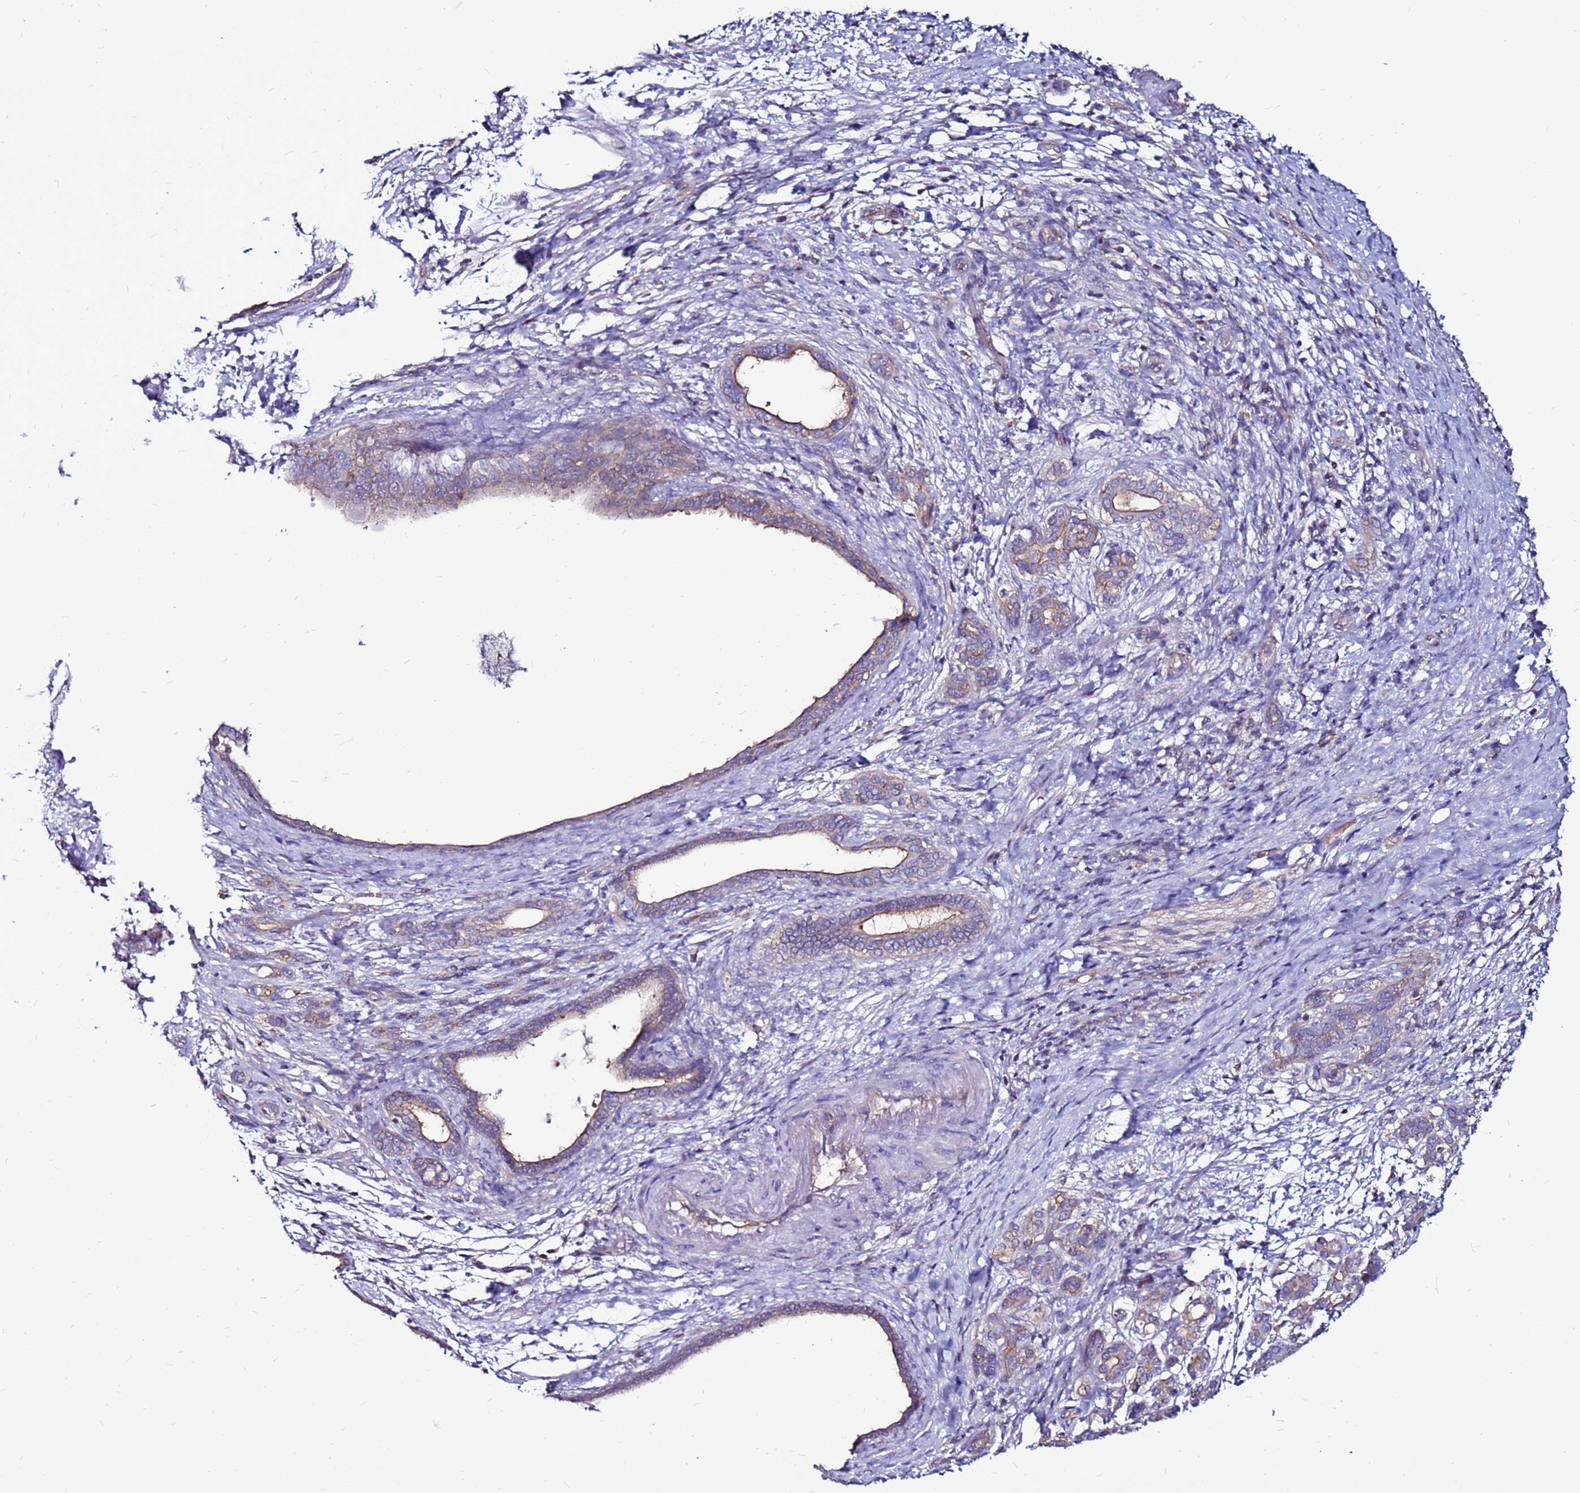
{"staining": {"intensity": "weak", "quantity": "25%-75%", "location": "cytoplasmic/membranous"}, "tissue": "pancreatic cancer", "cell_type": "Tumor cells", "image_type": "cancer", "snomed": [{"axis": "morphology", "description": "Adenocarcinoma, NOS"}, {"axis": "topography", "description": "Pancreas"}], "caption": "The photomicrograph reveals a brown stain indicating the presence of a protein in the cytoplasmic/membranous of tumor cells in adenocarcinoma (pancreatic).", "gene": "NRN1L", "patient": {"sex": "female", "age": 55}}